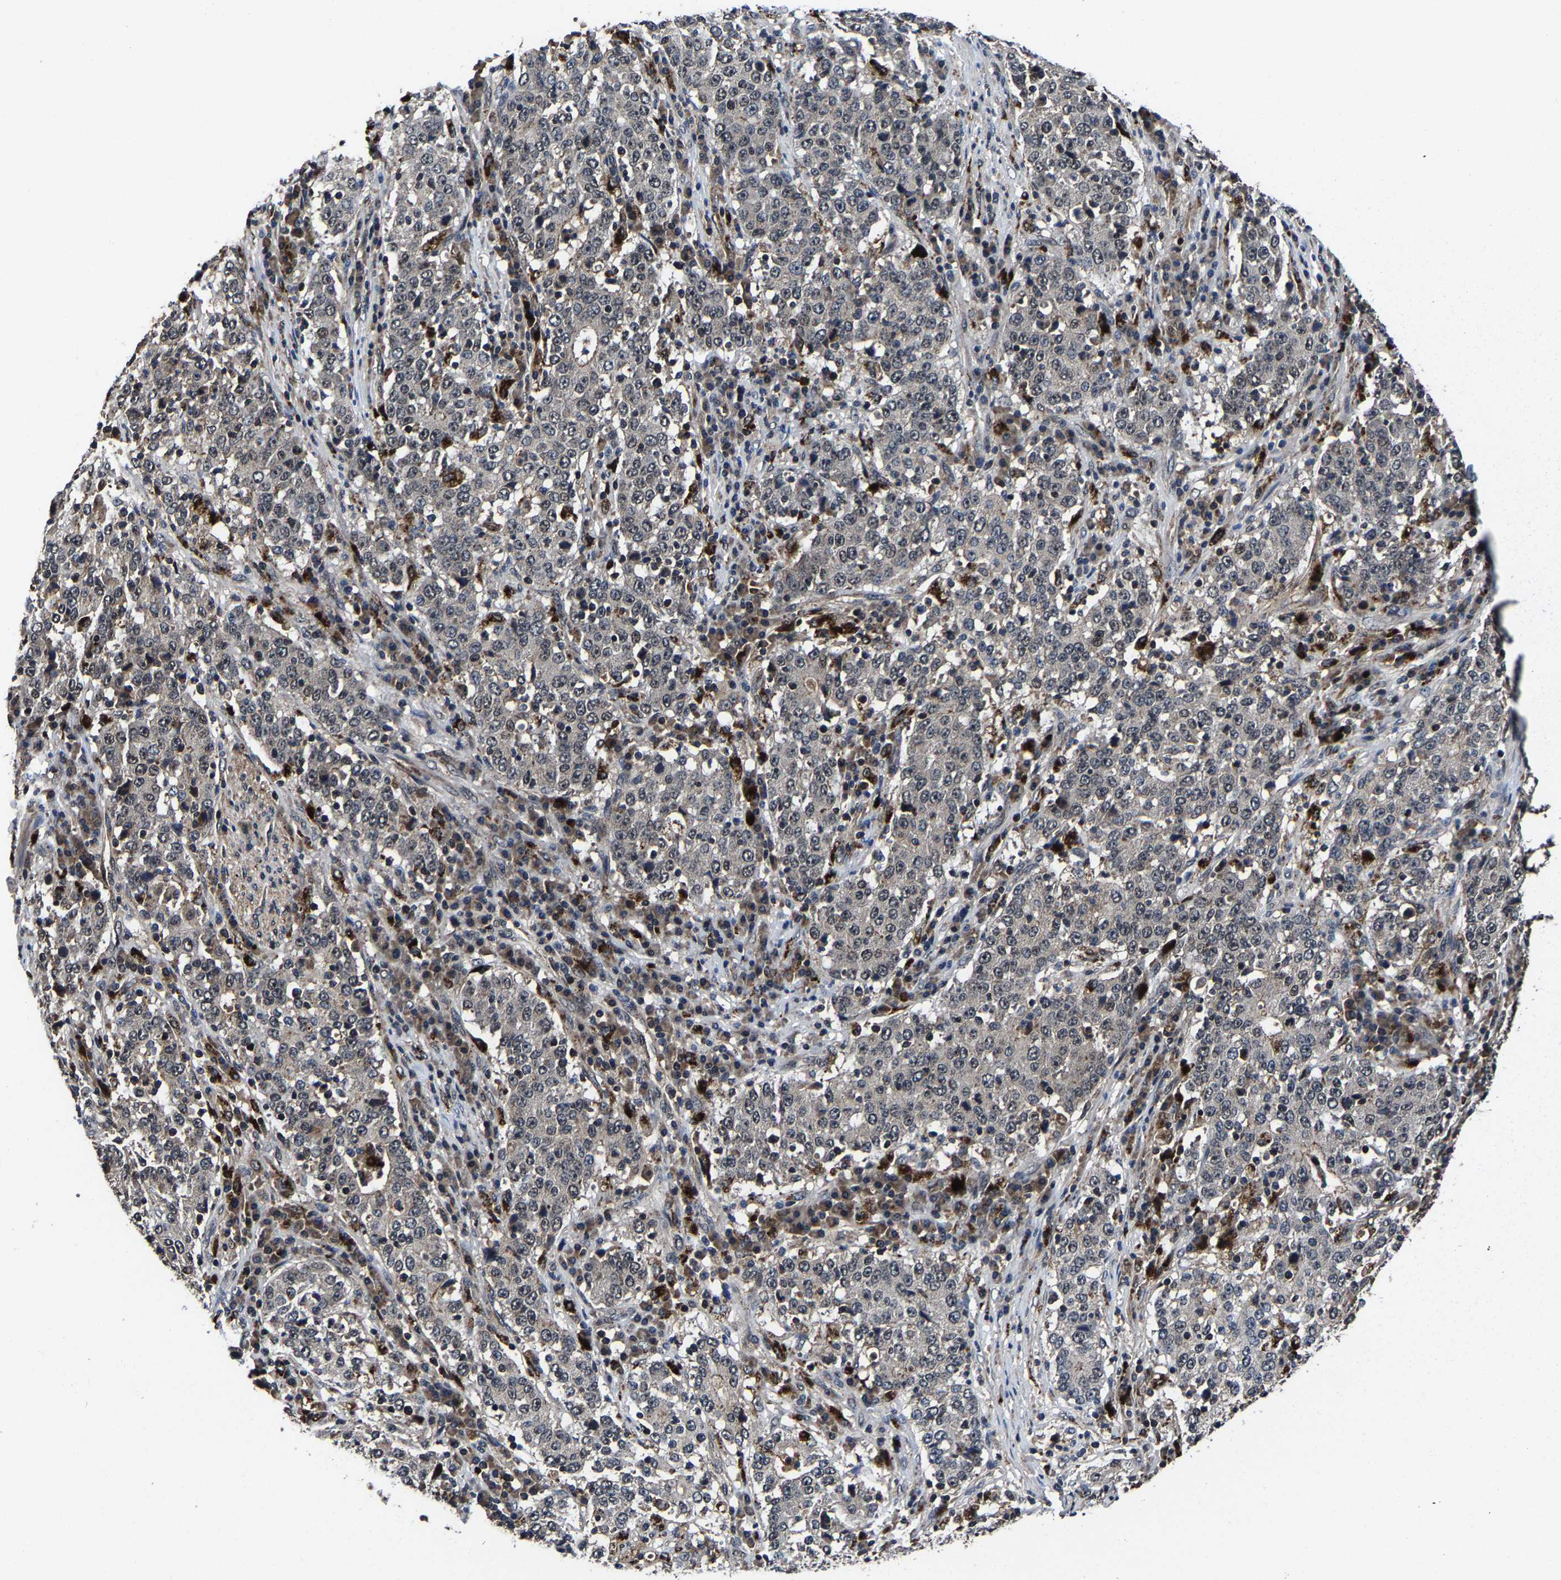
{"staining": {"intensity": "negative", "quantity": "none", "location": "none"}, "tissue": "stomach cancer", "cell_type": "Tumor cells", "image_type": "cancer", "snomed": [{"axis": "morphology", "description": "Adenocarcinoma, NOS"}, {"axis": "topography", "description": "Stomach"}], "caption": "A histopathology image of adenocarcinoma (stomach) stained for a protein demonstrates no brown staining in tumor cells. (DAB immunohistochemistry with hematoxylin counter stain).", "gene": "ZCCHC7", "patient": {"sex": "male", "age": 59}}